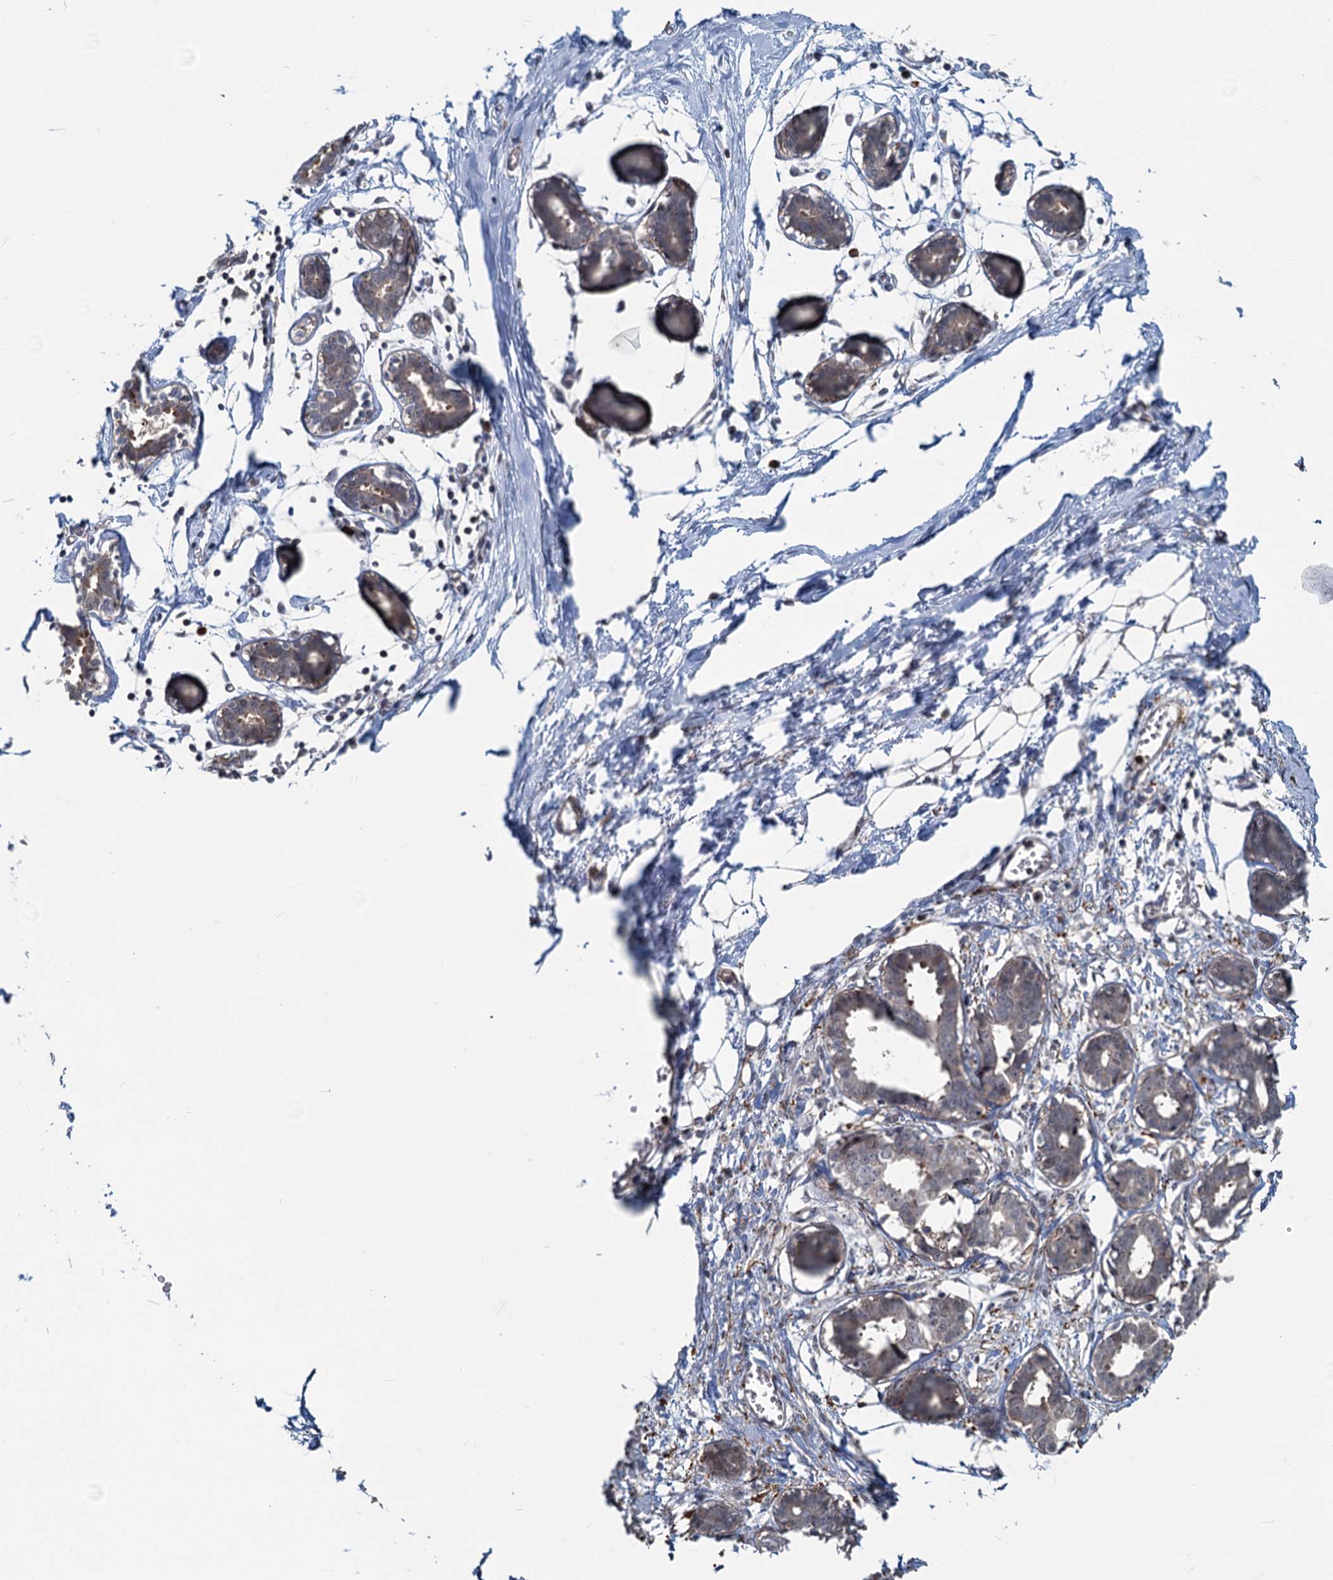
{"staining": {"intensity": "negative", "quantity": "none", "location": "none"}, "tissue": "breast", "cell_type": "Adipocytes", "image_type": "normal", "snomed": [{"axis": "morphology", "description": "Normal tissue, NOS"}, {"axis": "topography", "description": "Breast"}], "caption": "The immunohistochemistry (IHC) image has no significant expression in adipocytes of breast.", "gene": "ADCY2", "patient": {"sex": "female", "age": 27}}